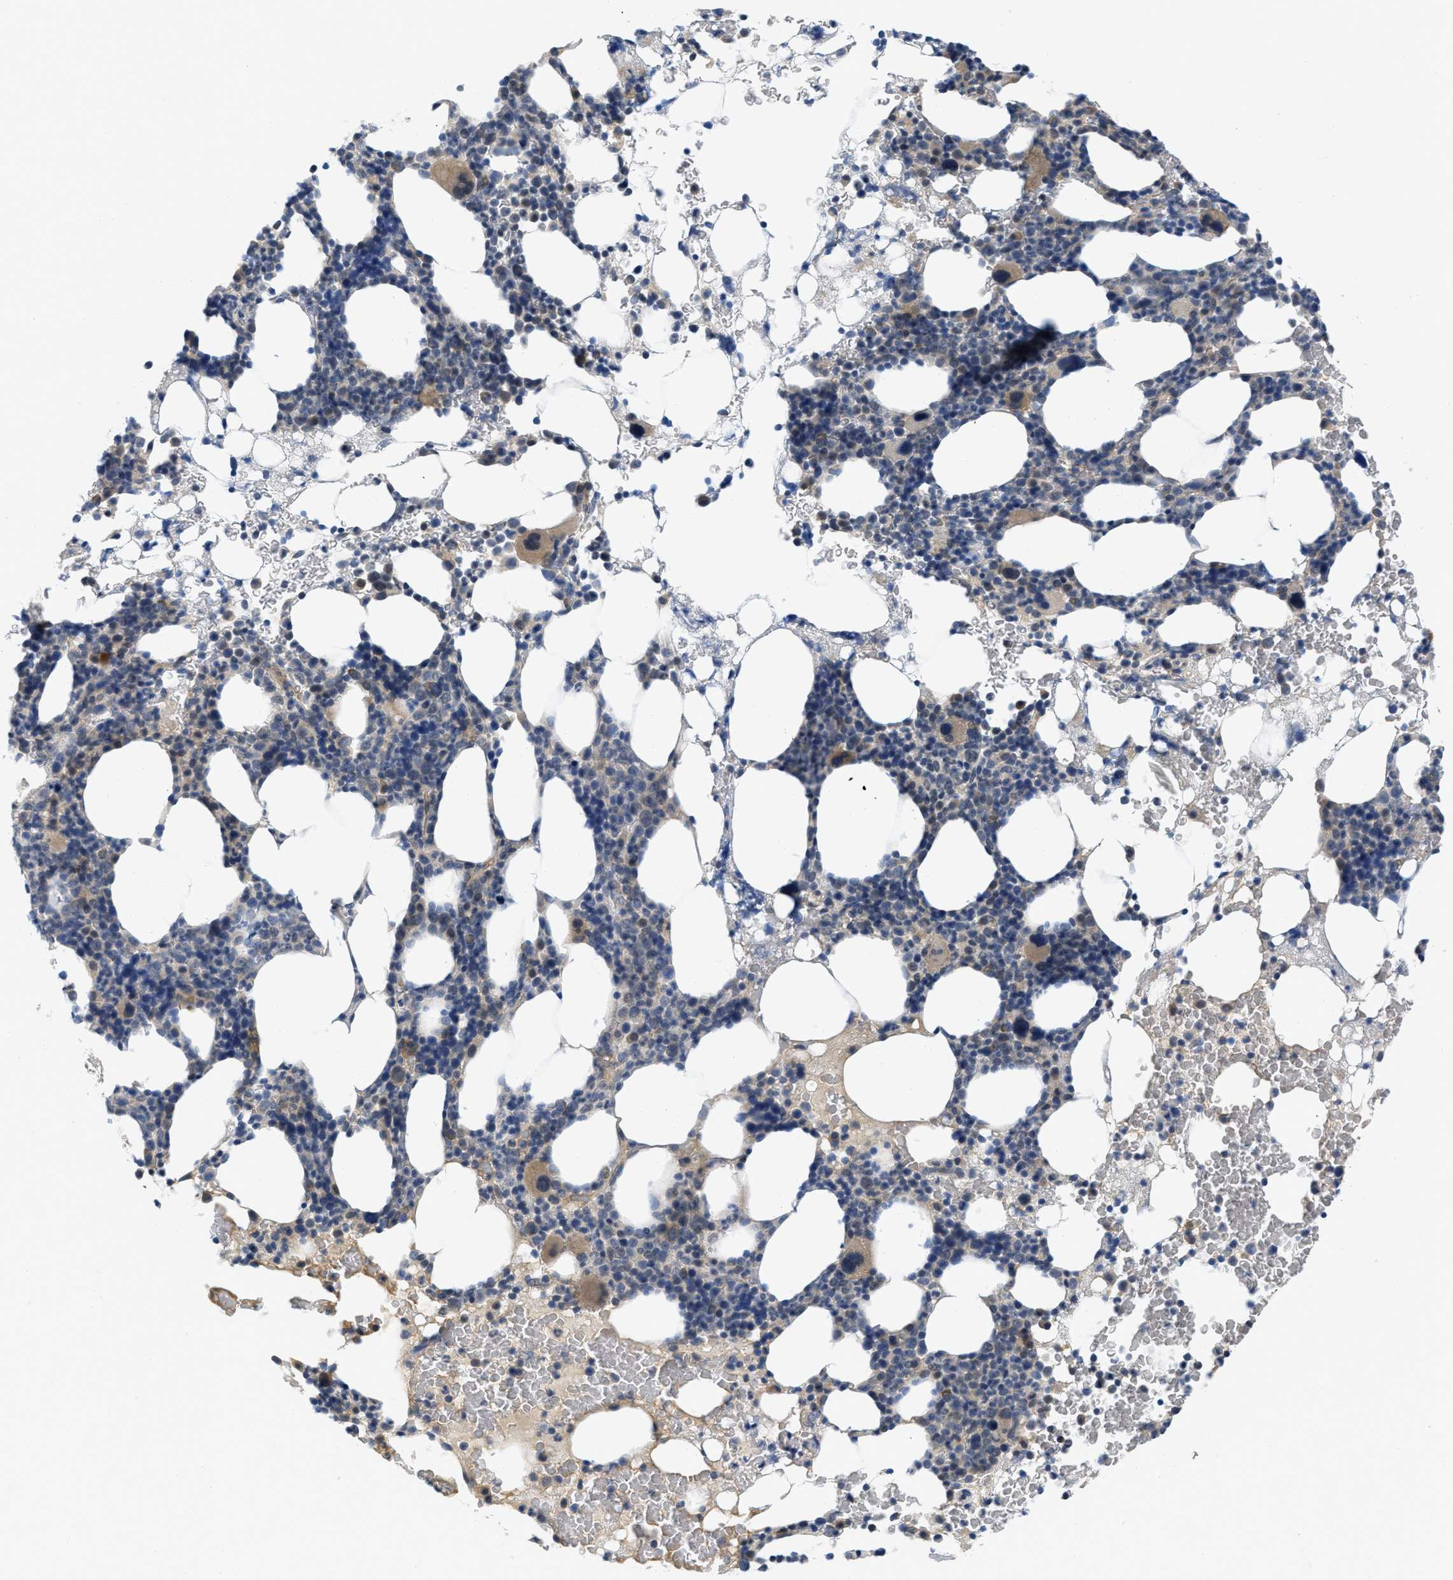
{"staining": {"intensity": "moderate", "quantity": "<25%", "location": "cytoplasmic/membranous"}, "tissue": "bone marrow", "cell_type": "Hematopoietic cells", "image_type": "normal", "snomed": [{"axis": "morphology", "description": "Normal tissue, NOS"}, {"axis": "morphology", "description": "Inflammation, NOS"}, {"axis": "topography", "description": "Bone marrow"}], "caption": "DAB immunohistochemical staining of benign human bone marrow demonstrates moderate cytoplasmic/membranous protein staining in about <25% of hematopoietic cells.", "gene": "TNFAIP1", "patient": {"sex": "female", "age": 84}}